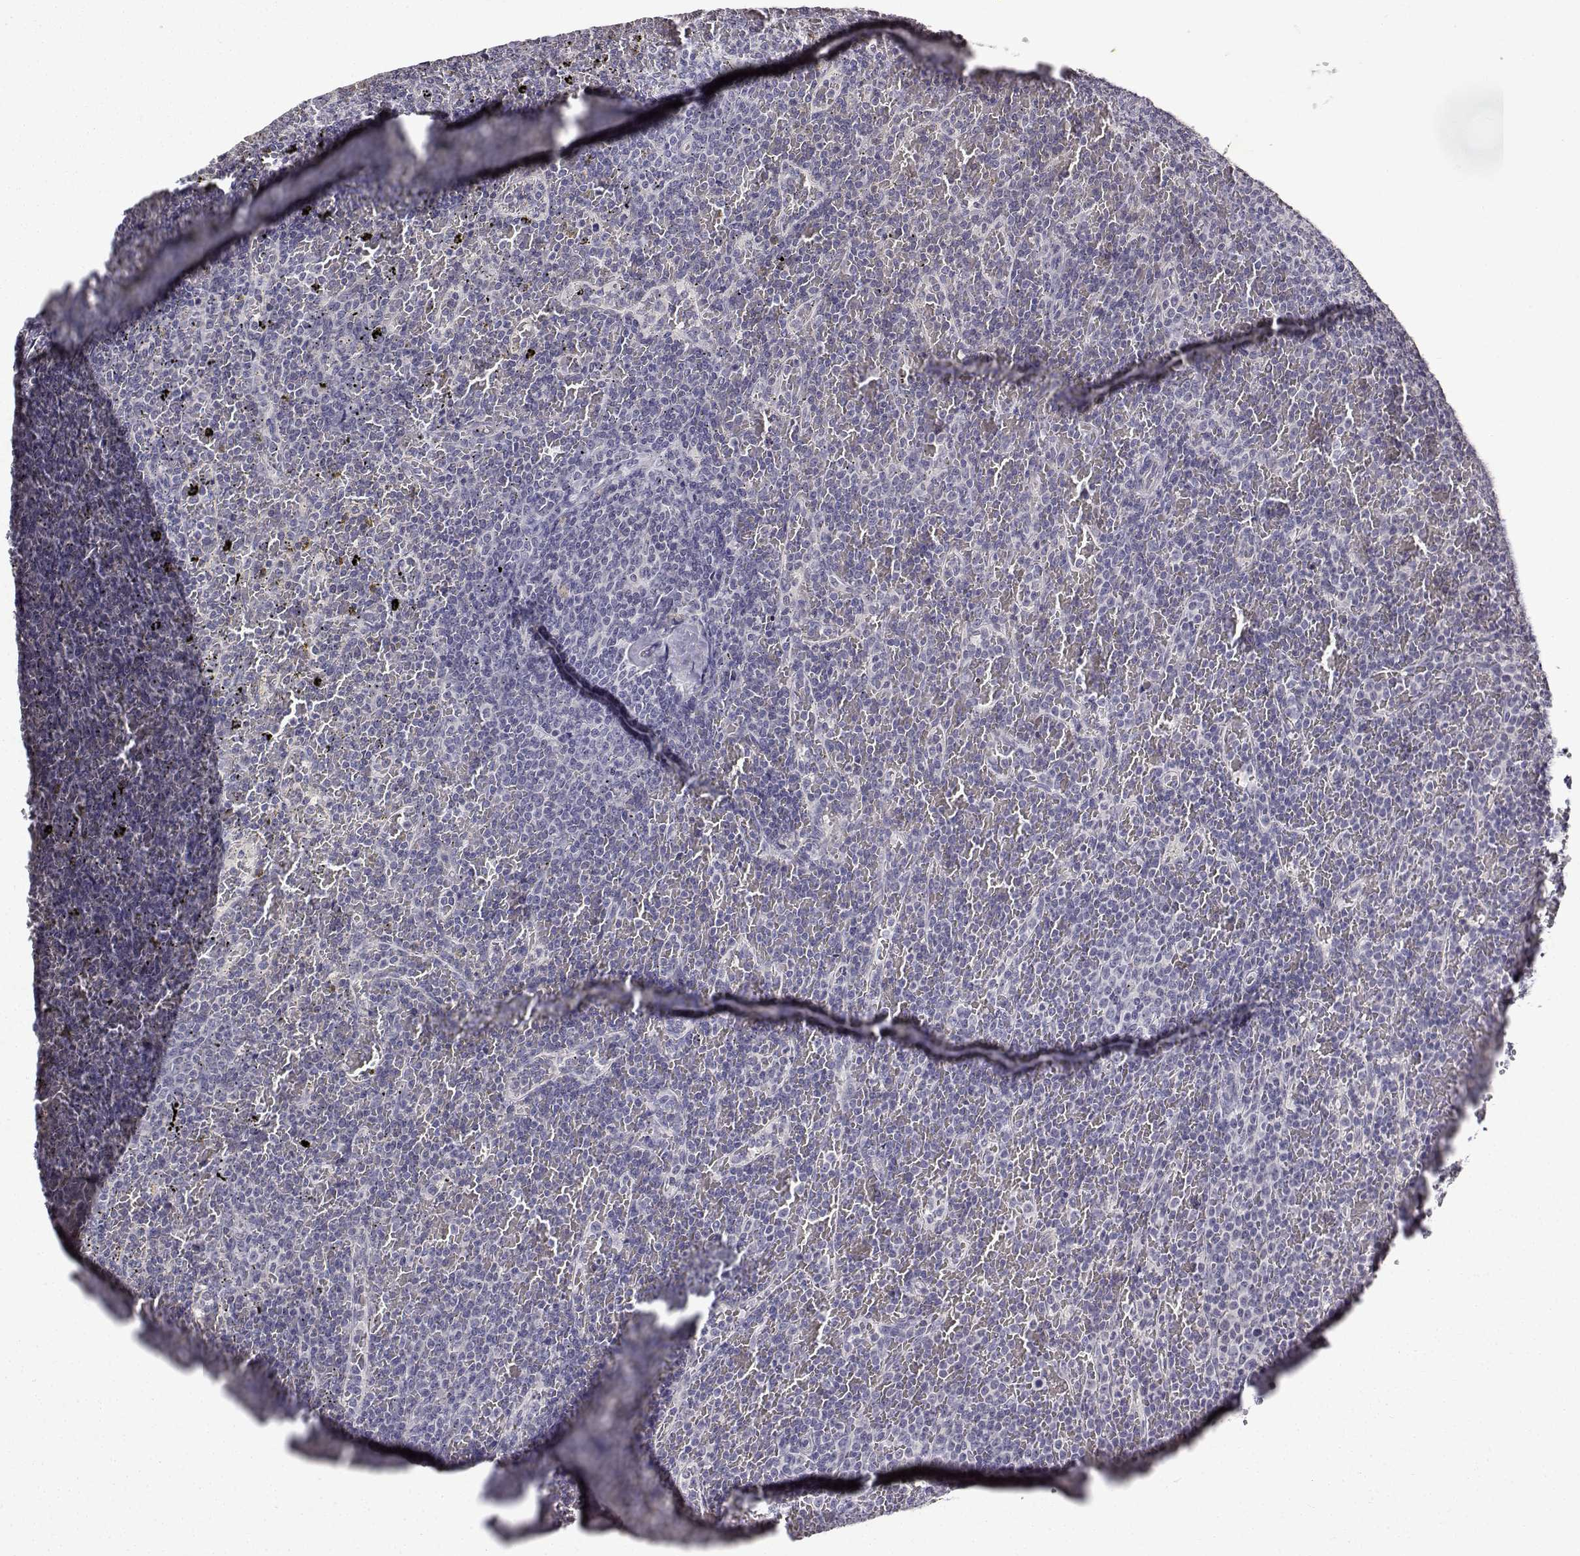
{"staining": {"intensity": "negative", "quantity": "none", "location": "none"}, "tissue": "lymphoma", "cell_type": "Tumor cells", "image_type": "cancer", "snomed": [{"axis": "morphology", "description": "Malignant lymphoma, non-Hodgkin's type, Low grade"}, {"axis": "topography", "description": "Spleen"}], "caption": "DAB immunohistochemical staining of human low-grade malignant lymphoma, non-Hodgkin's type reveals no significant expression in tumor cells.", "gene": "BDNF", "patient": {"sex": "female", "age": 77}}